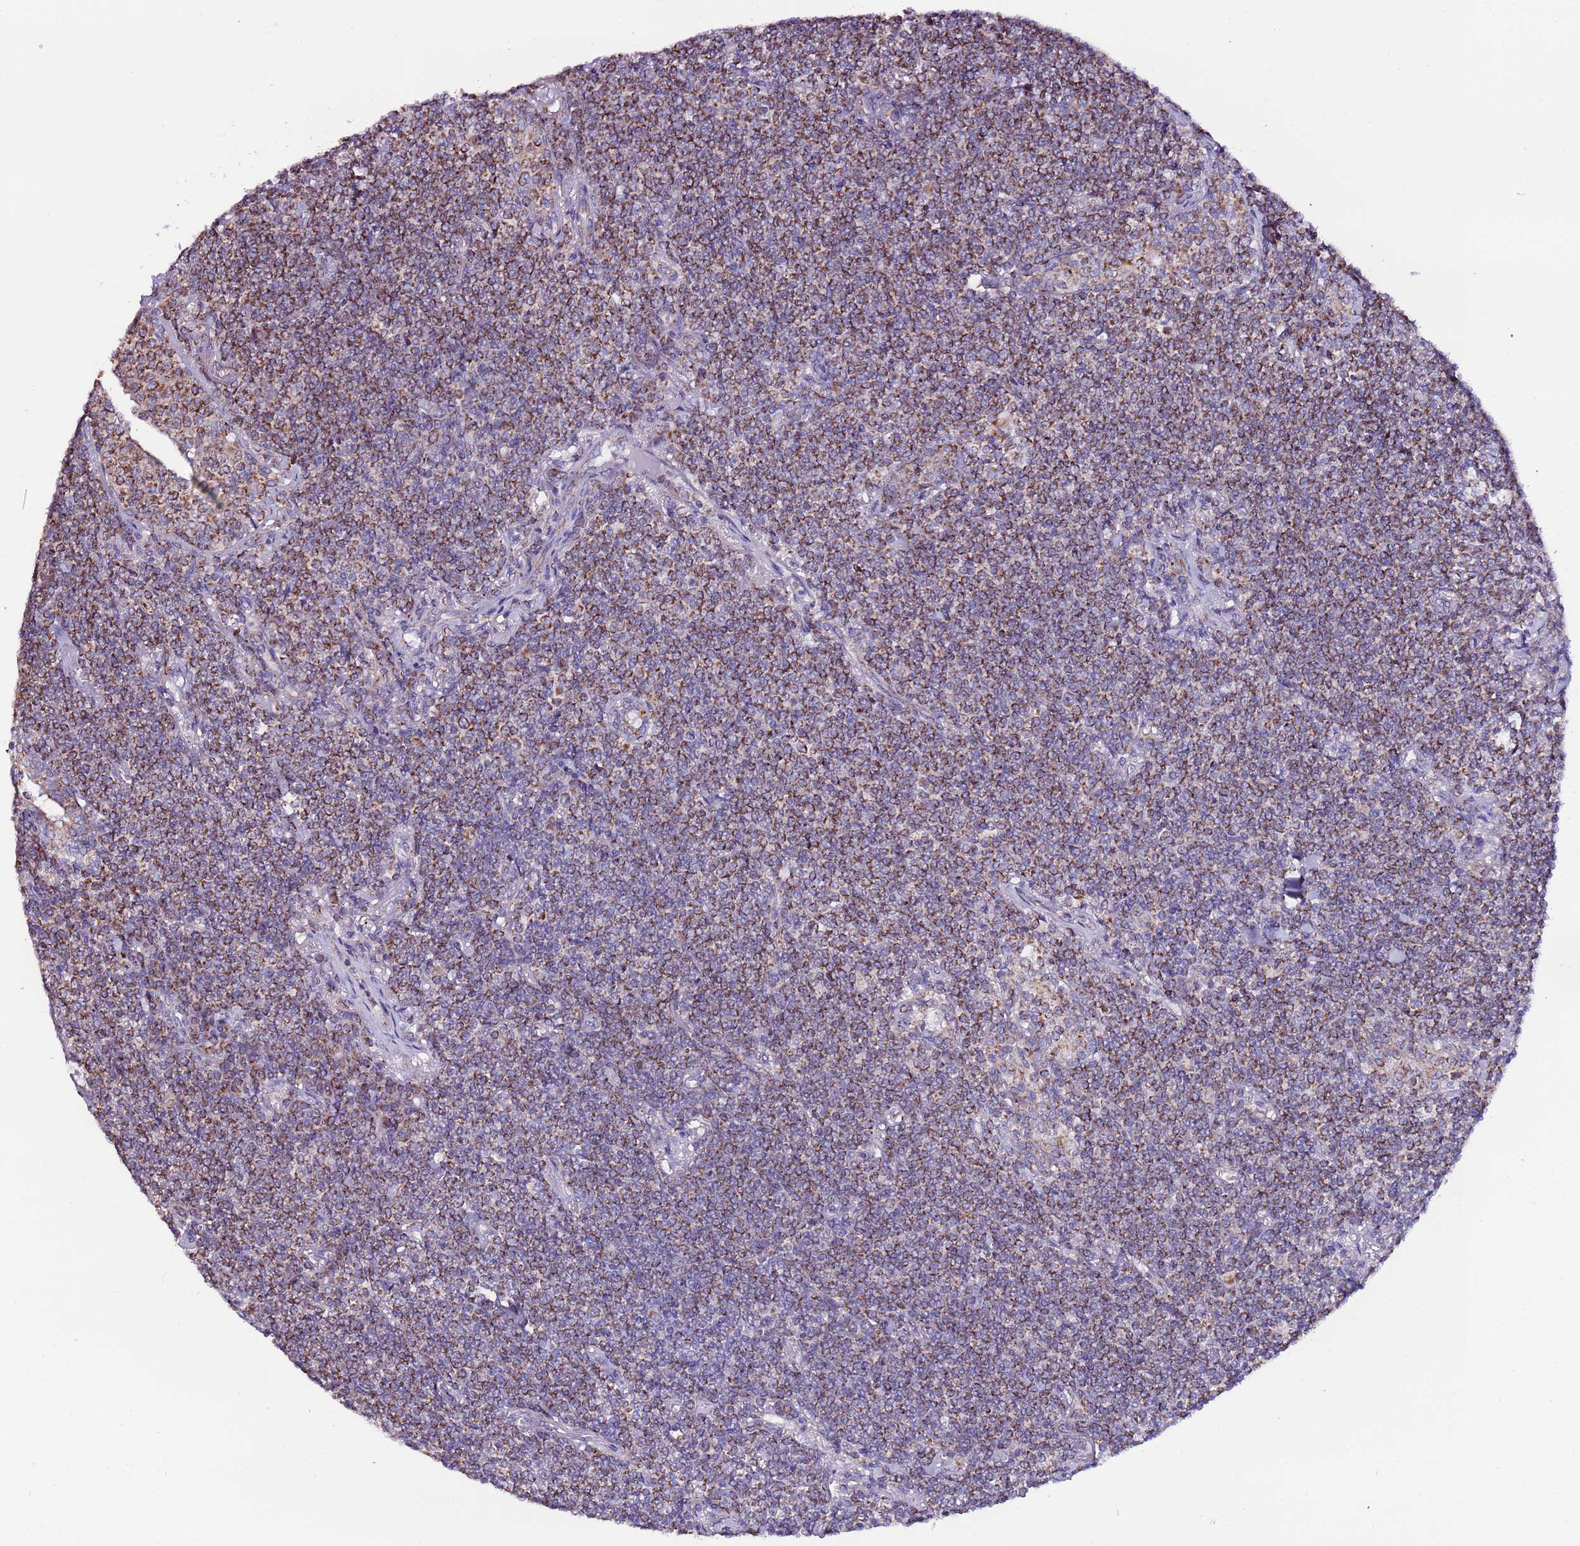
{"staining": {"intensity": "moderate", "quantity": ">75%", "location": "cytoplasmic/membranous"}, "tissue": "lymphoma", "cell_type": "Tumor cells", "image_type": "cancer", "snomed": [{"axis": "morphology", "description": "Malignant lymphoma, non-Hodgkin's type, Low grade"}, {"axis": "topography", "description": "Lung"}], "caption": "A high-resolution image shows IHC staining of lymphoma, which demonstrates moderate cytoplasmic/membranous staining in approximately >75% of tumor cells.", "gene": "UEVLD", "patient": {"sex": "female", "age": 71}}